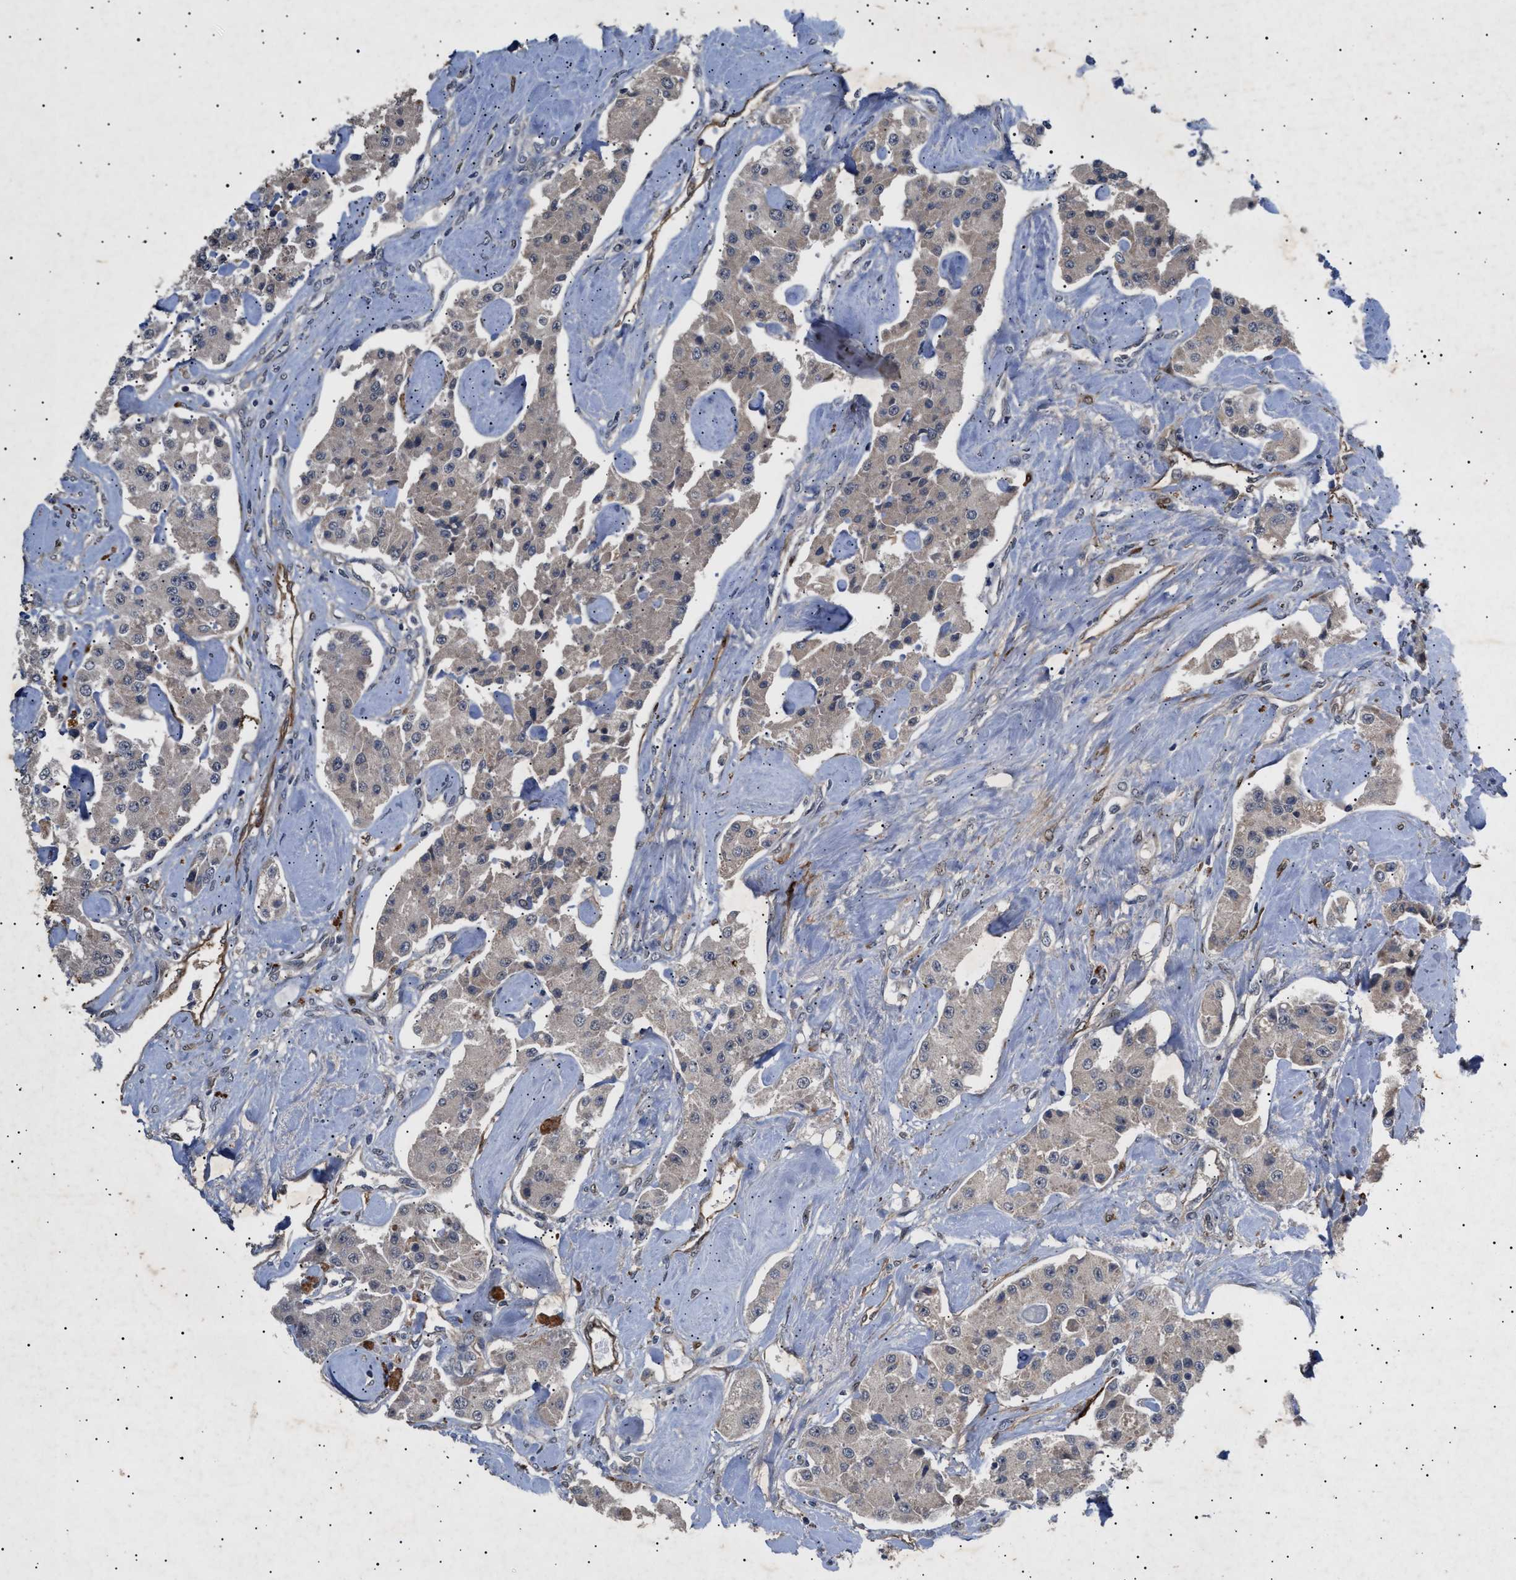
{"staining": {"intensity": "weak", "quantity": "<25%", "location": "cytoplasmic/membranous"}, "tissue": "carcinoid", "cell_type": "Tumor cells", "image_type": "cancer", "snomed": [{"axis": "morphology", "description": "Carcinoid, malignant, NOS"}, {"axis": "topography", "description": "Pancreas"}], "caption": "Tumor cells are negative for brown protein staining in carcinoid.", "gene": "SIRT5", "patient": {"sex": "male", "age": 41}}